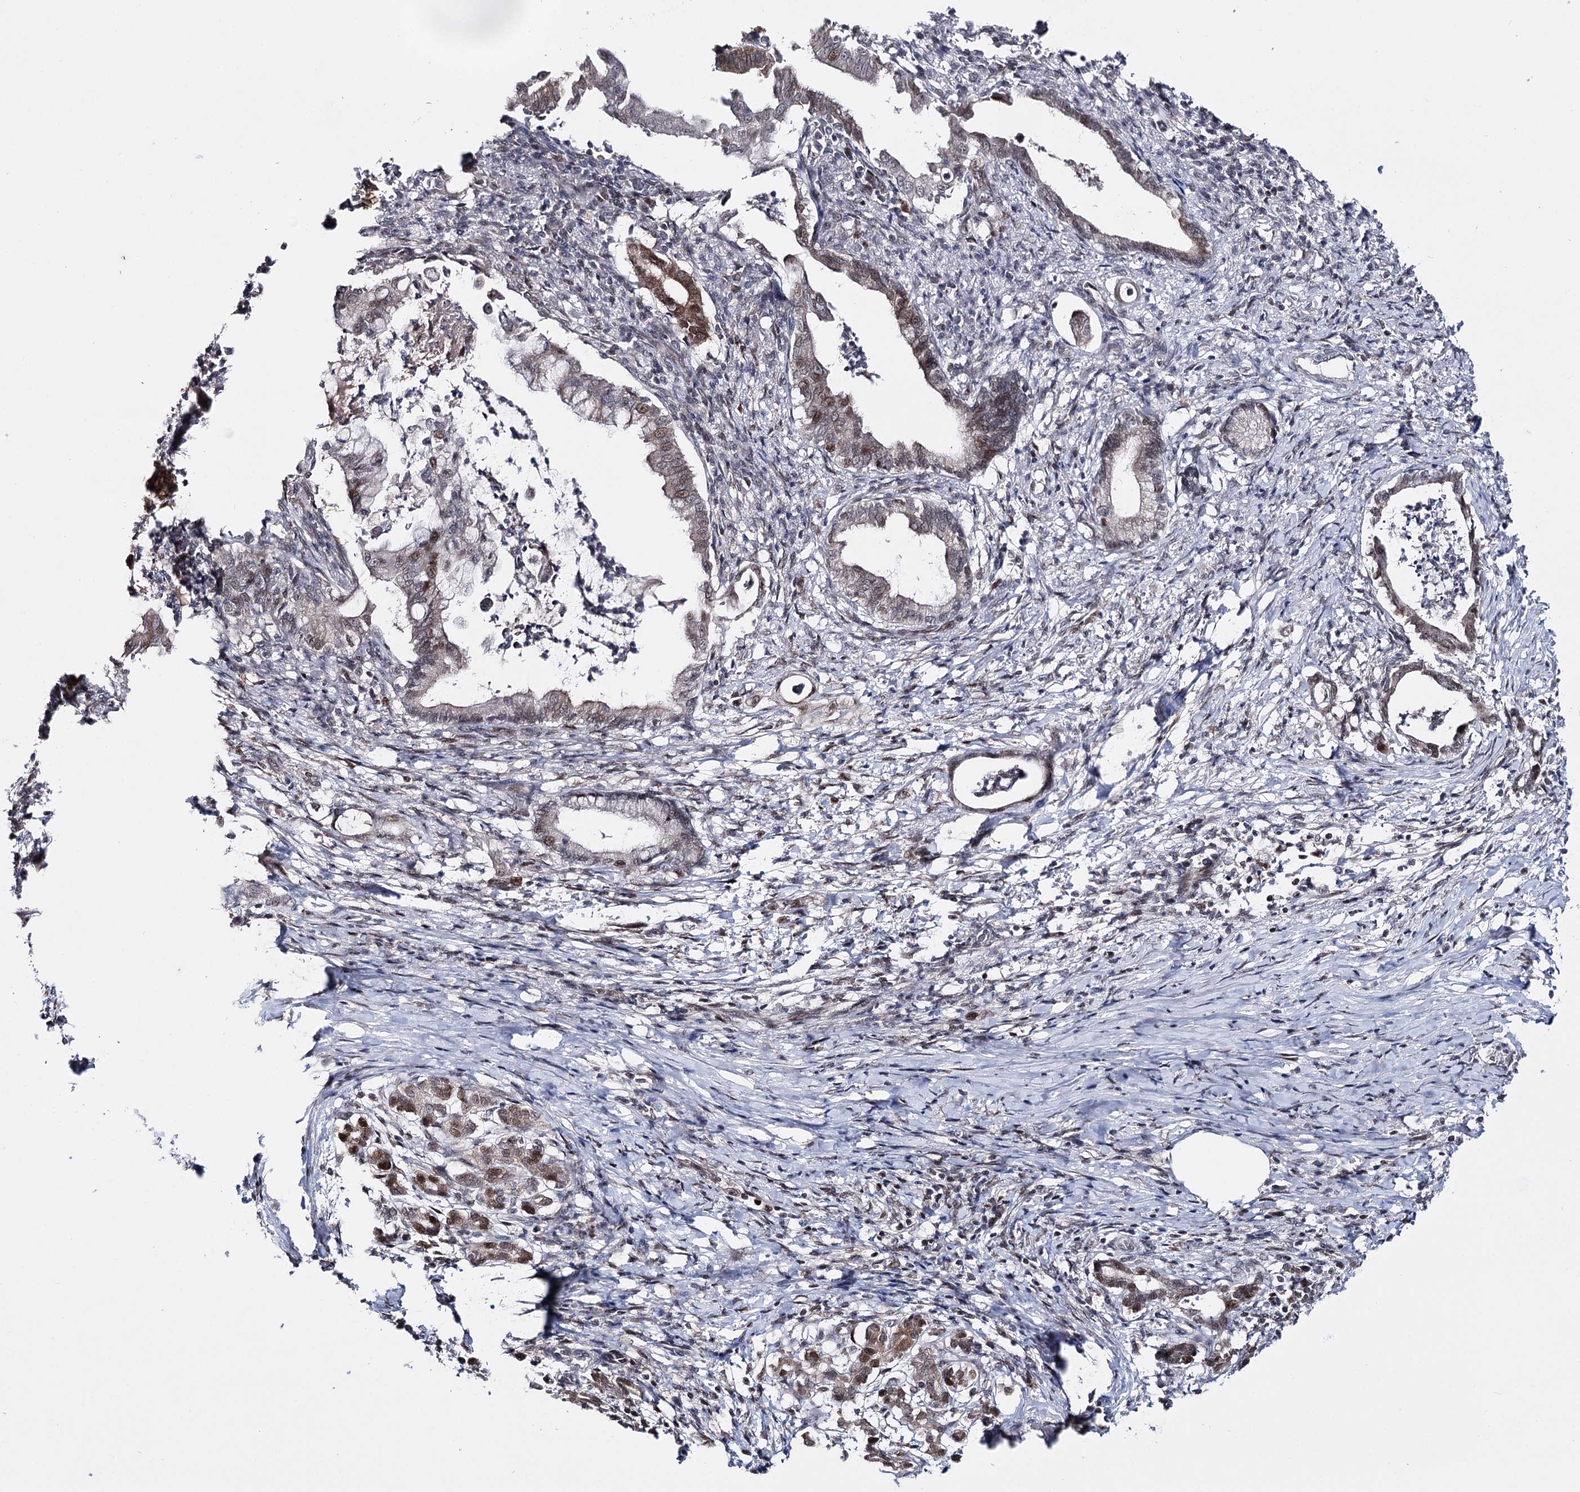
{"staining": {"intensity": "moderate", "quantity": "<25%", "location": "cytoplasmic/membranous,nuclear"}, "tissue": "pancreatic cancer", "cell_type": "Tumor cells", "image_type": "cancer", "snomed": [{"axis": "morphology", "description": "Adenocarcinoma, NOS"}, {"axis": "topography", "description": "Pancreas"}], "caption": "Immunohistochemistry of pancreatic adenocarcinoma demonstrates low levels of moderate cytoplasmic/membranous and nuclear expression in about <25% of tumor cells.", "gene": "HSD11B2", "patient": {"sex": "female", "age": 55}}